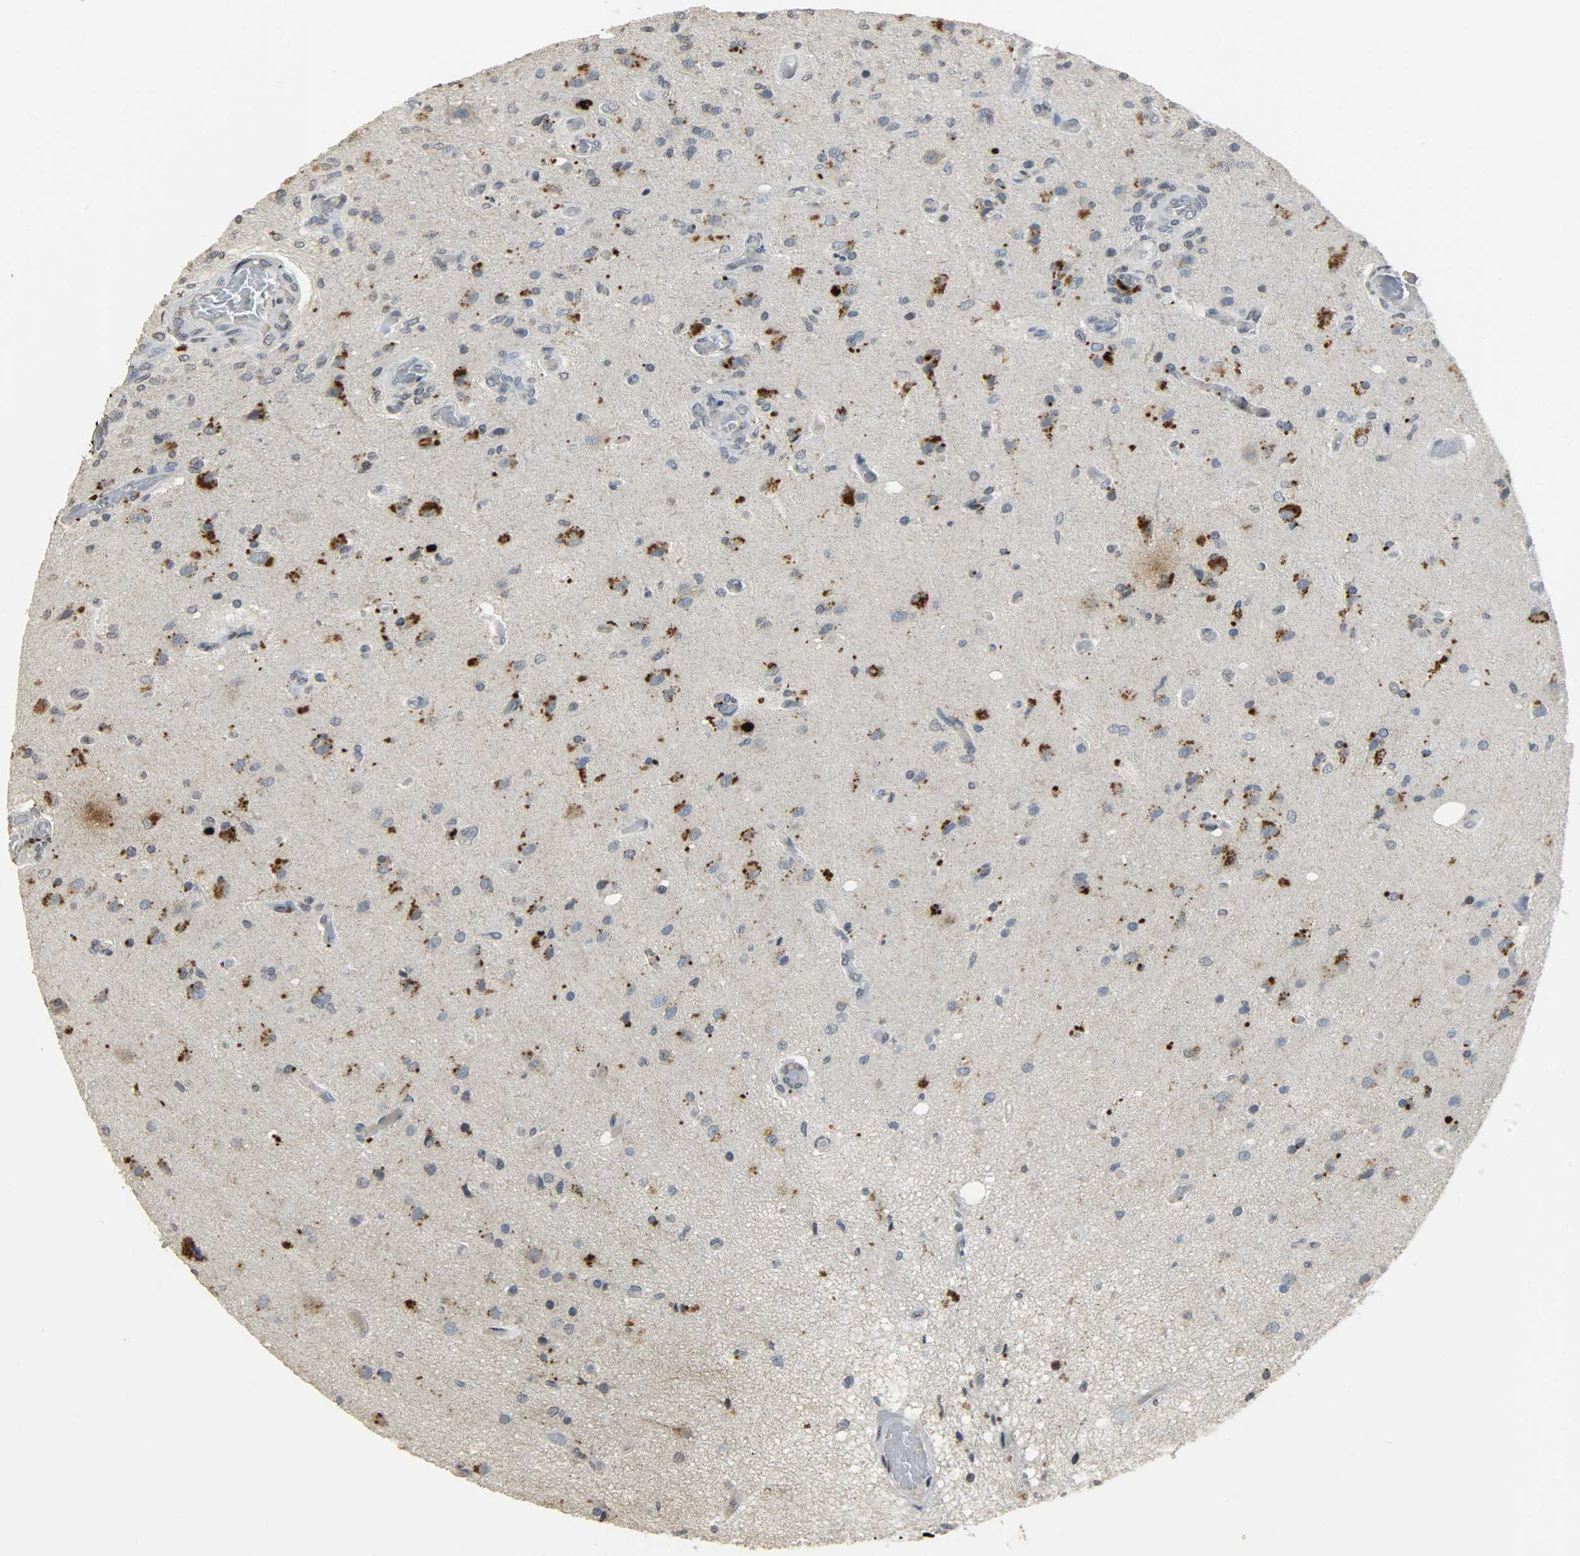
{"staining": {"intensity": "strong", "quantity": ">75%", "location": "cytoplasmic/membranous"}, "tissue": "glioma", "cell_type": "Tumor cells", "image_type": "cancer", "snomed": [{"axis": "morphology", "description": "Normal tissue, NOS"}, {"axis": "morphology", "description": "Glioma, malignant, High grade"}, {"axis": "topography", "description": "Cerebral cortex"}], "caption": "The photomicrograph shows a brown stain indicating the presence of a protein in the cytoplasmic/membranous of tumor cells in glioma. Immunohistochemistry (ihc) stains the protein of interest in brown and the nuclei are stained blue.", "gene": "DNAJB6", "patient": {"sex": "male", "age": 77}}